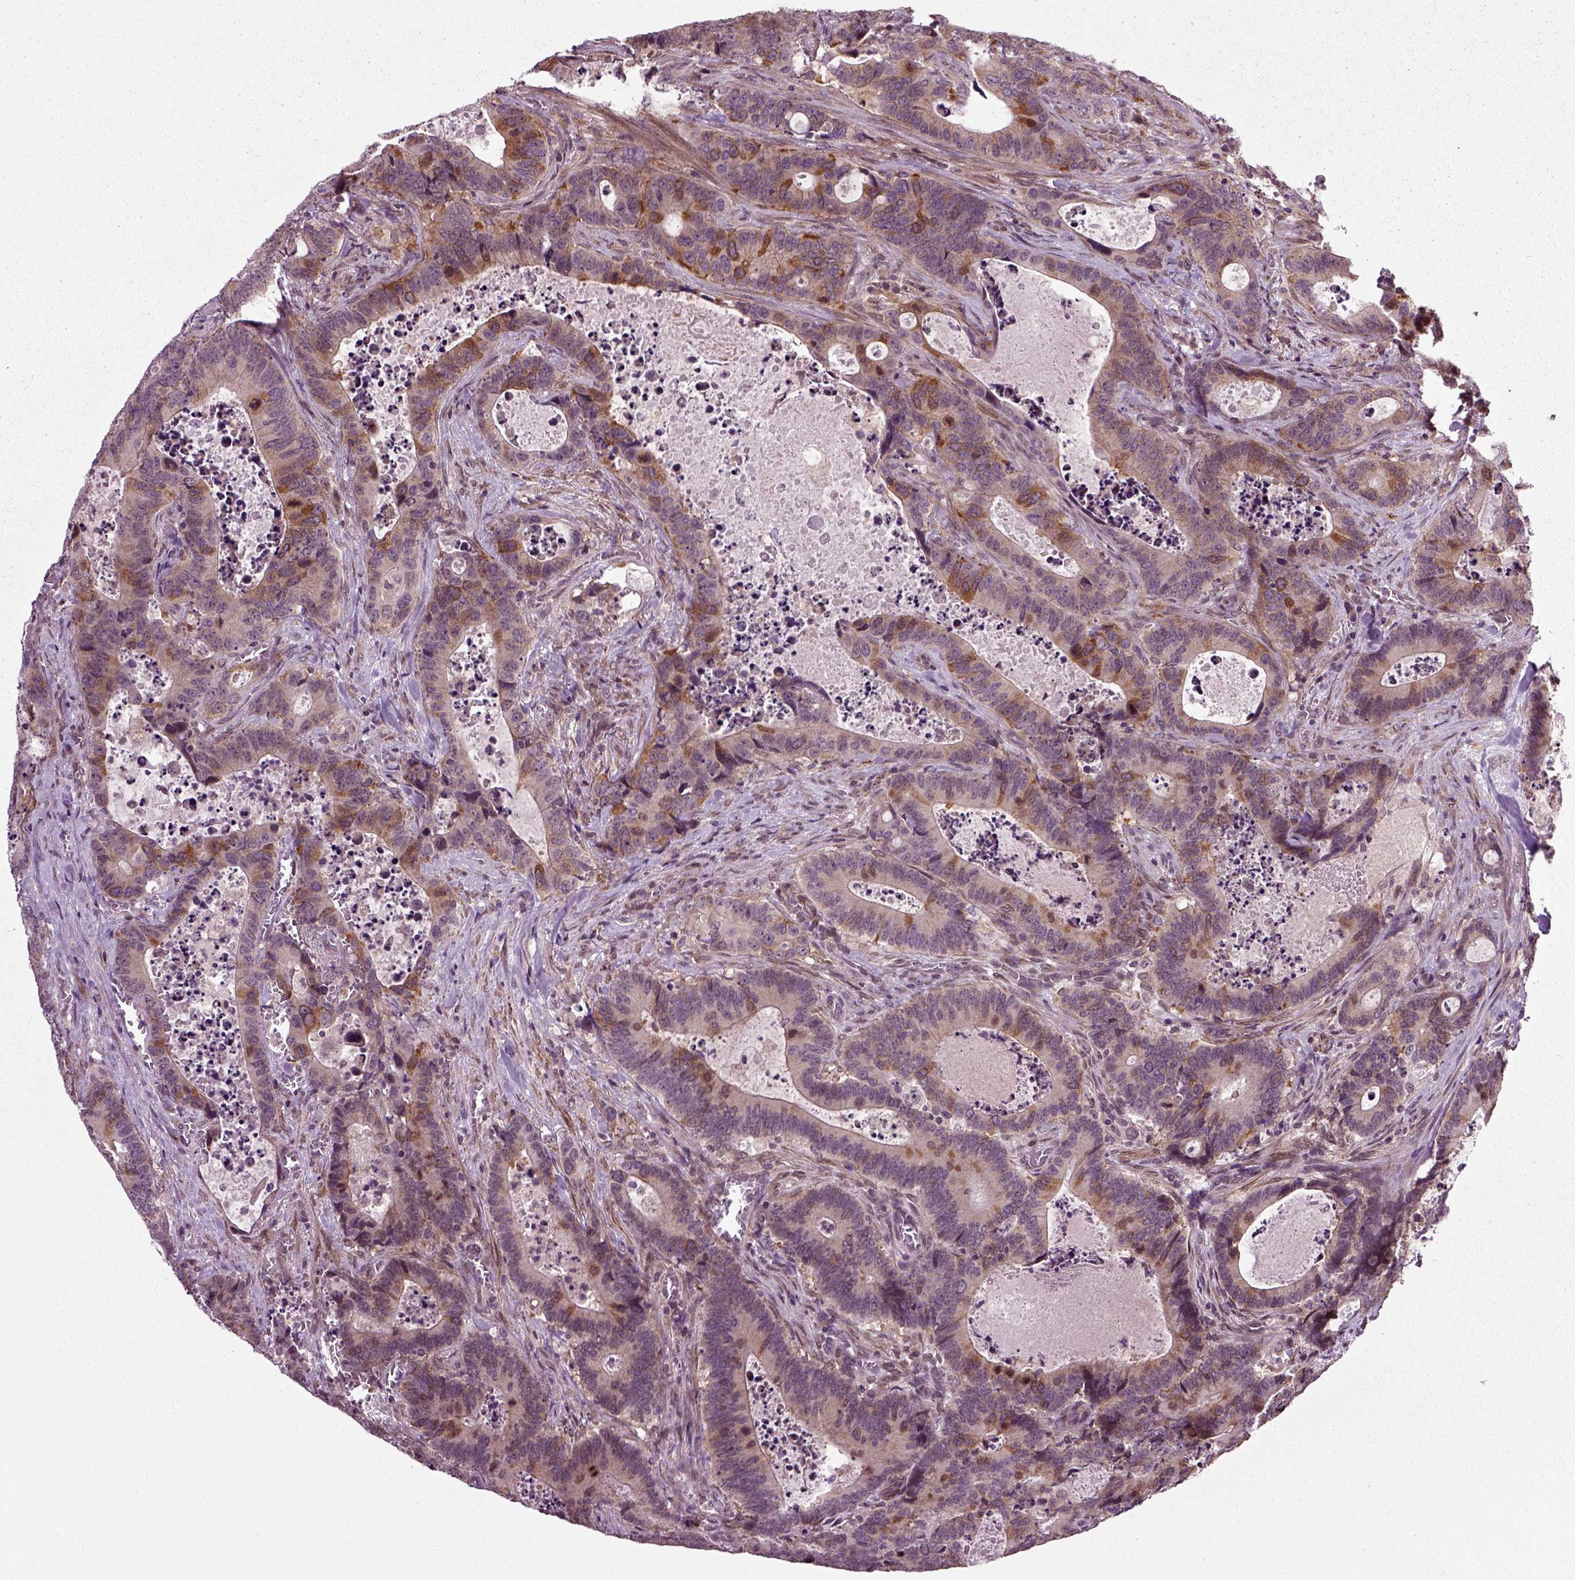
{"staining": {"intensity": "strong", "quantity": "<25%", "location": "cytoplasmic/membranous"}, "tissue": "colorectal cancer", "cell_type": "Tumor cells", "image_type": "cancer", "snomed": [{"axis": "morphology", "description": "Adenocarcinoma, NOS"}, {"axis": "topography", "description": "Colon"}], "caption": "This photomicrograph displays immunohistochemistry staining of human colorectal adenocarcinoma, with medium strong cytoplasmic/membranous staining in approximately <25% of tumor cells.", "gene": "KNSTRN", "patient": {"sex": "female", "age": 82}}